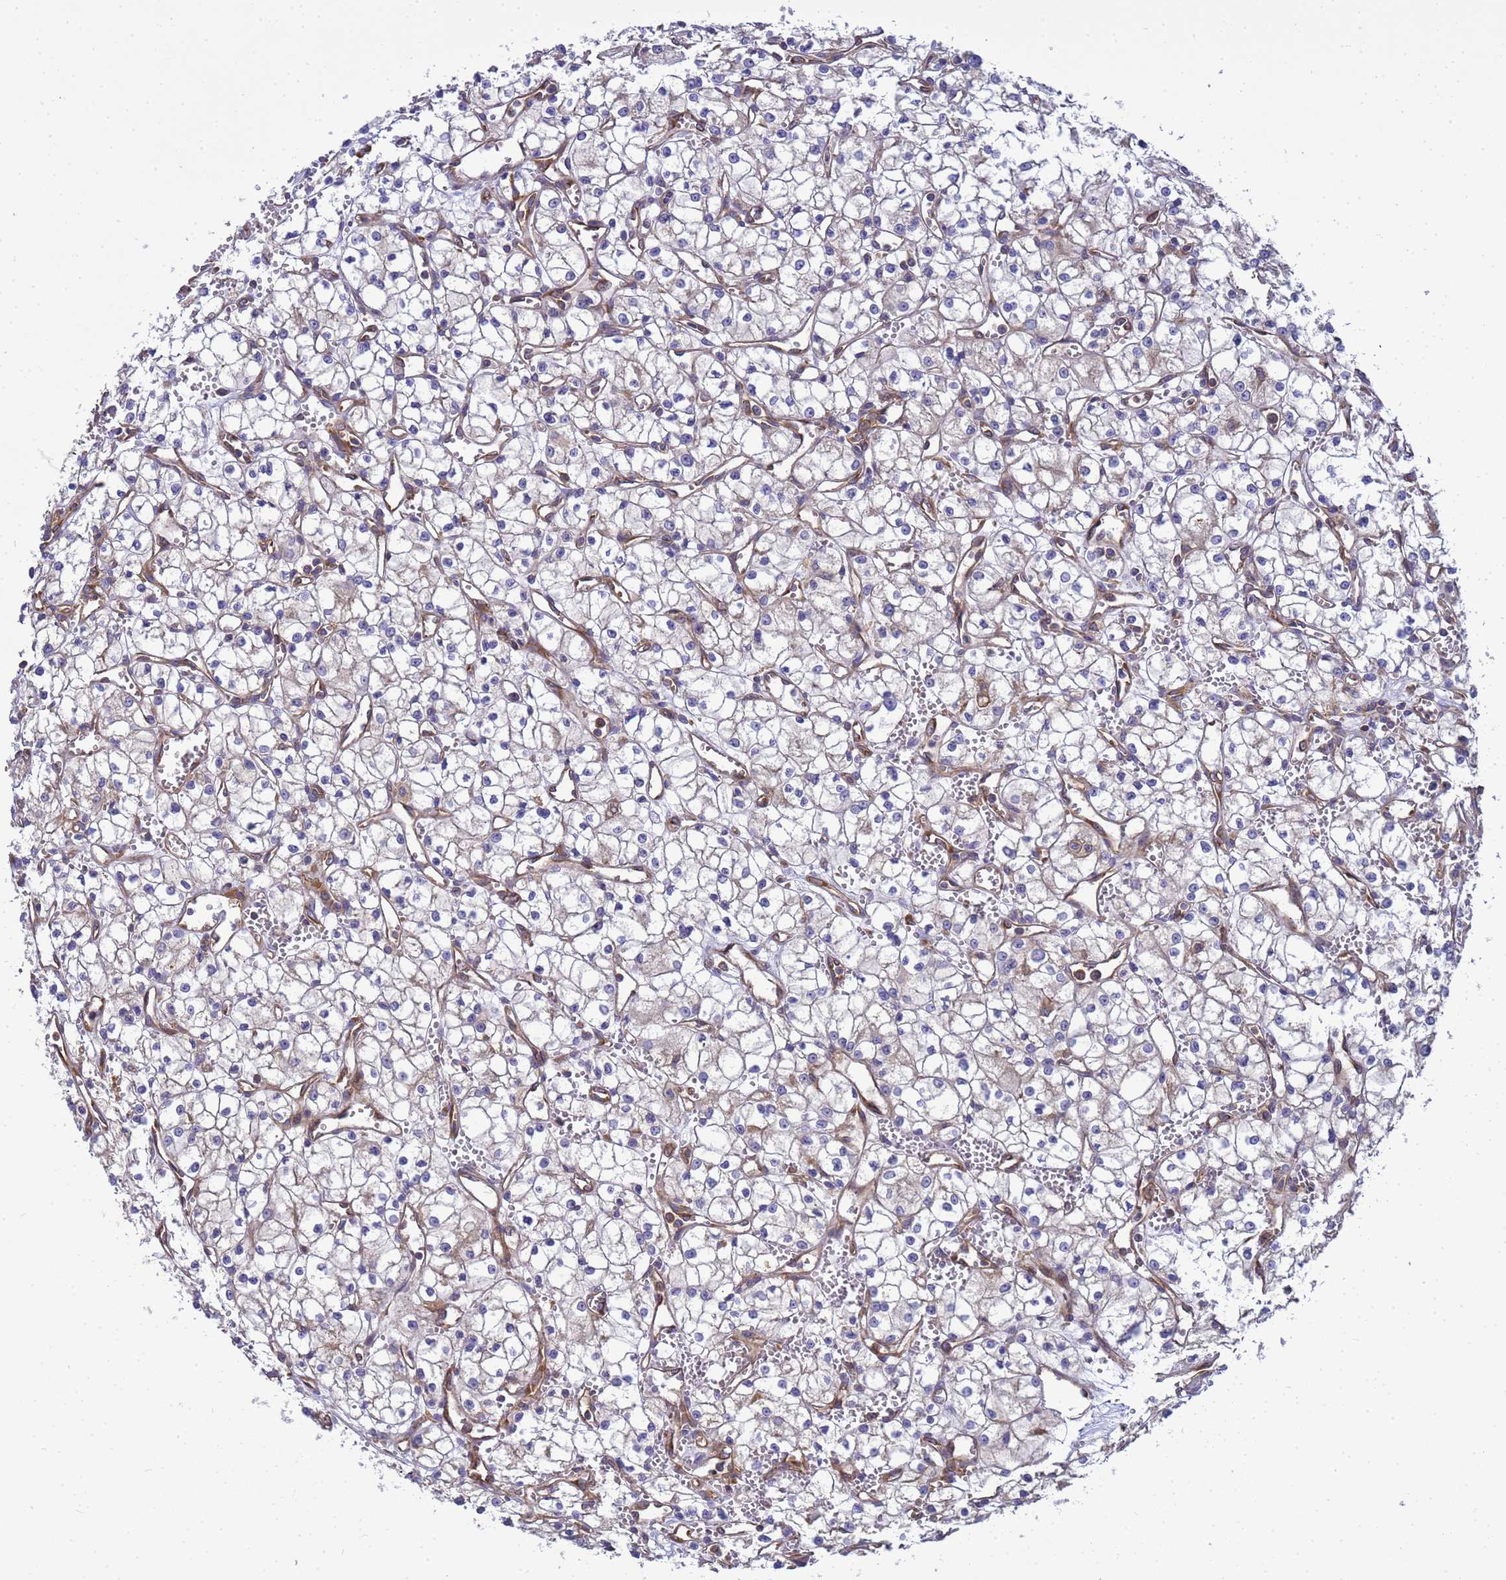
{"staining": {"intensity": "negative", "quantity": "none", "location": "none"}, "tissue": "renal cancer", "cell_type": "Tumor cells", "image_type": "cancer", "snomed": [{"axis": "morphology", "description": "Adenocarcinoma, NOS"}, {"axis": "topography", "description": "Kidney"}], "caption": "Tumor cells are negative for brown protein staining in renal cancer (adenocarcinoma).", "gene": "BECN1", "patient": {"sex": "male", "age": 59}}